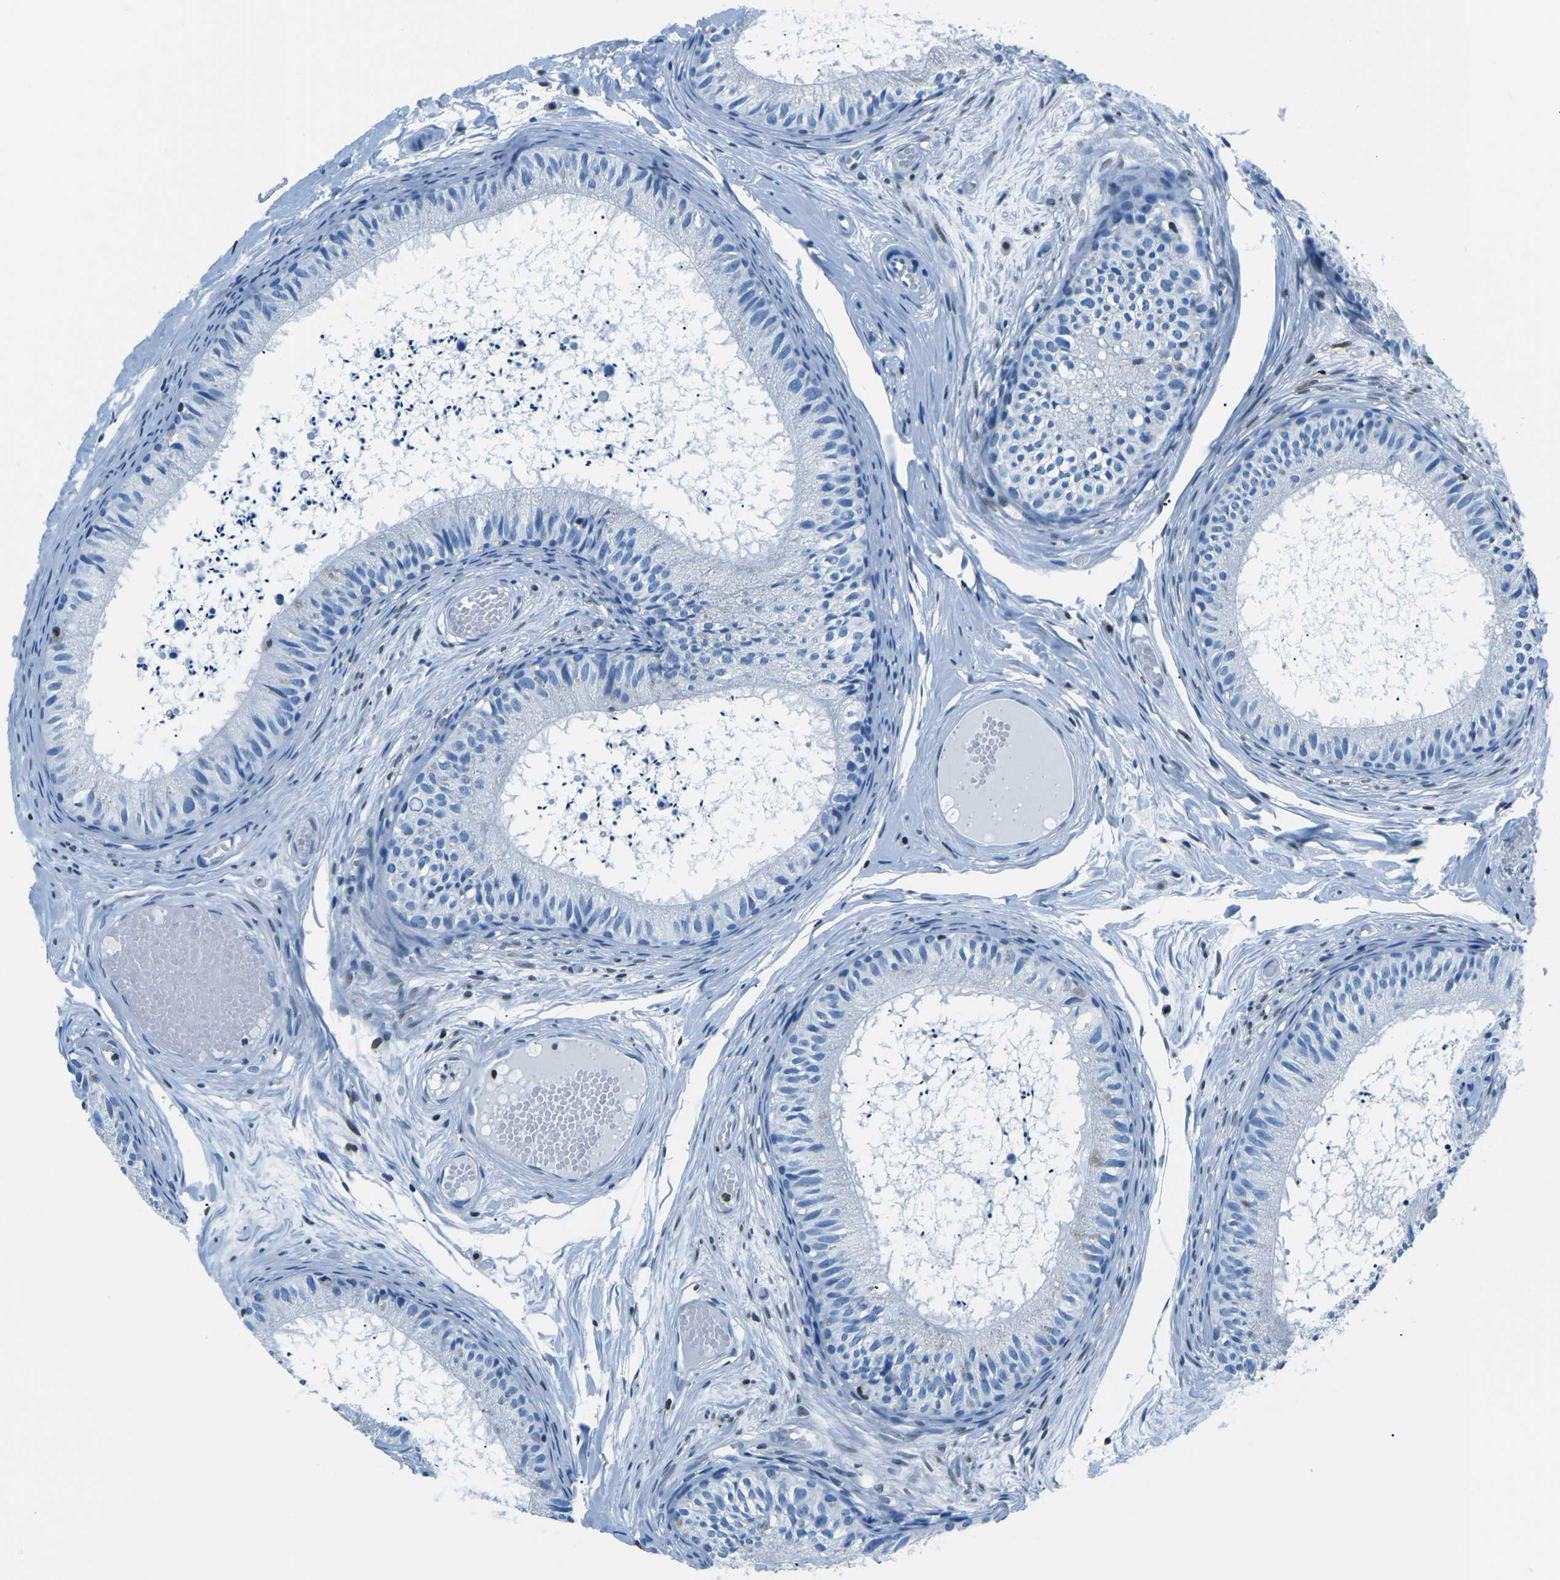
{"staining": {"intensity": "negative", "quantity": "none", "location": "none"}, "tissue": "epididymis", "cell_type": "Glandular cells", "image_type": "normal", "snomed": [{"axis": "morphology", "description": "Normal tissue, NOS"}, {"axis": "topography", "description": "Epididymis"}], "caption": "DAB (3,3'-diaminobenzidine) immunohistochemical staining of benign human epididymis demonstrates no significant positivity in glandular cells. Nuclei are stained in blue.", "gene": "CELF2", "patient": {"sex": "male", "age": 46}}